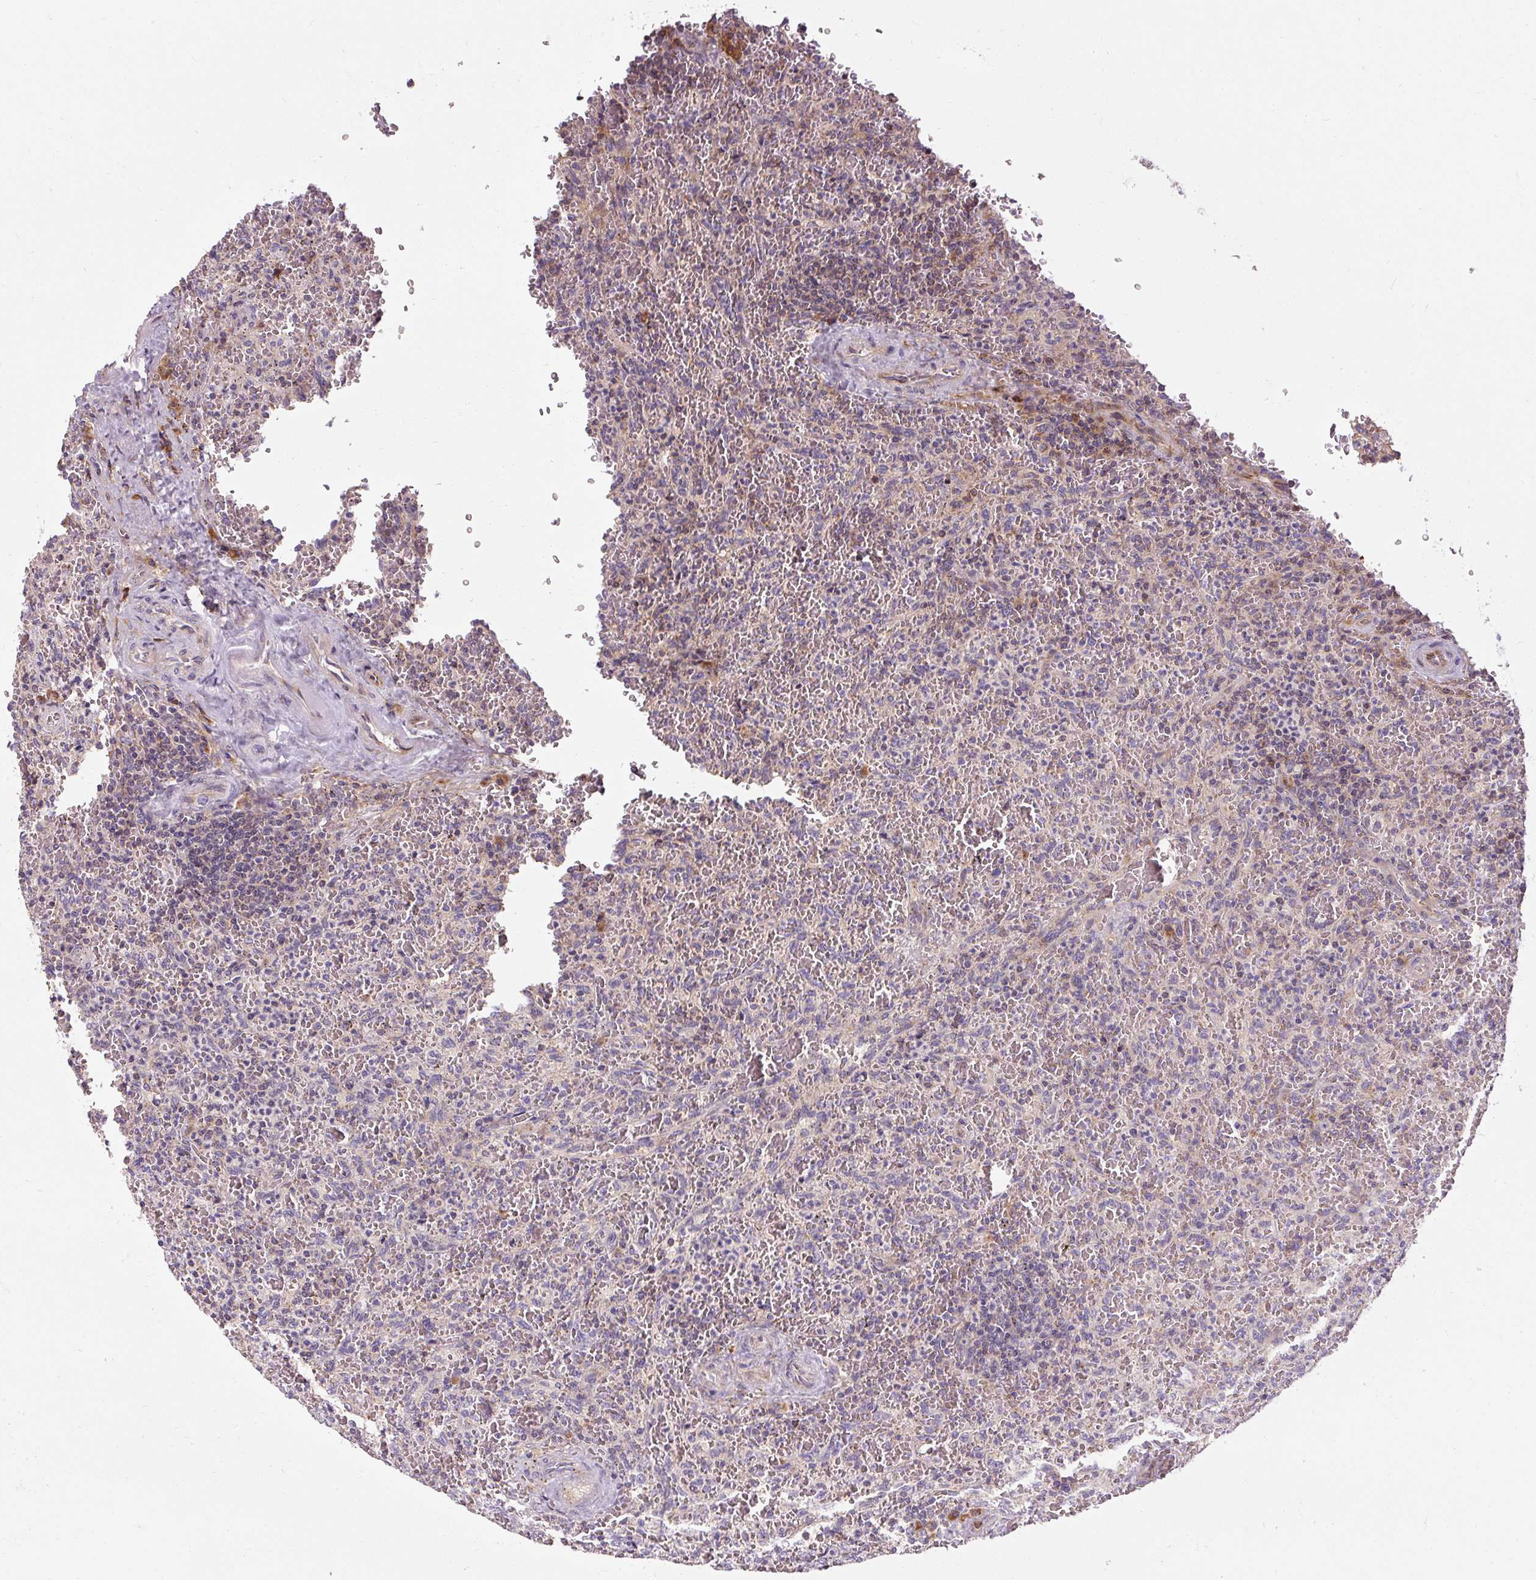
{"staining": {"intensity": "weak", "quantity": "<25%", "location": "cytoplasmic/membranous"}, "tissue": "lymphoma", "cell_type": "Tumor cells", "image_type": "cancer", "snomed": [{"axis": "morphology", "description": "Malignant lymphoma, non-Hodgkin's type, Low grade"}, {"axis": "topography", "description": "Spleen"}], "caption": "IHC histopathology image of neoplastic tissue: low-grade malignant lymphoma, non-Hodgkin's type stained with DAB (3,3'-diaminobenzidine) shows no significant protein positivity in tumor cells.", "gene": "PRSS48", "patient": {"sex": "female", "age": 64}}